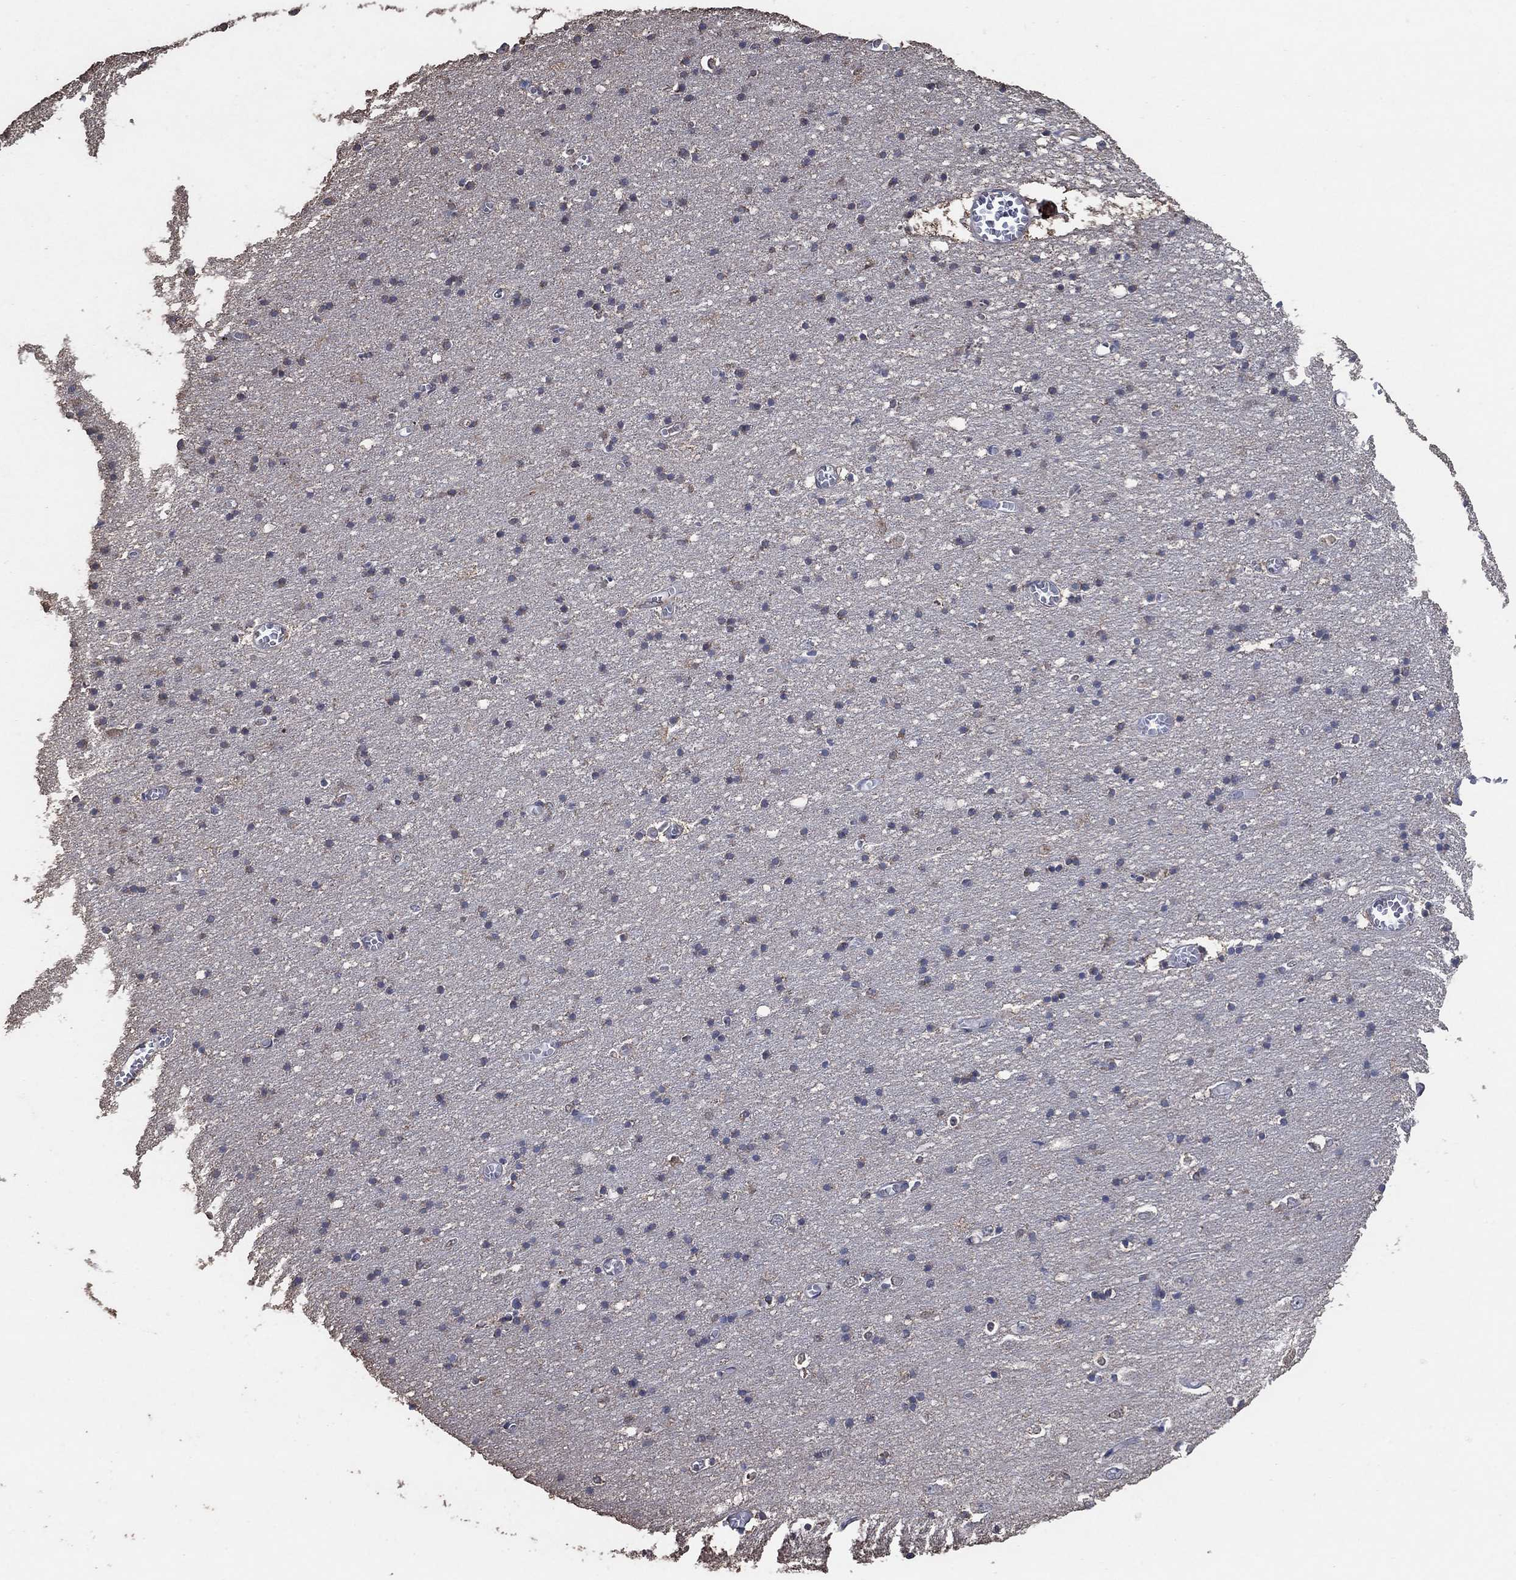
{"staining": {"intensity": "strong", "quantity": "25%-75%", "location": "cytoplasmic/membranous"}, "tissue": "cerebral cortex", "cell_type": "Endothelial cells", "image_type": "normal", "snomed": [{"axis": "morphology", "description": "Normal tissue, NOS"}, {"axis": "topography", "description": "Cerebral cortex"}], "caption": "A brown stain shows strong cytoplasmic/membranous staining of a protein in endothelial cells of unremarkable cerebral cortex. (DAB = brown stain, brightfield microscopy at high magnification).", "gene": "MRPS24", "patient": {"sex": "male", "age": 70}}